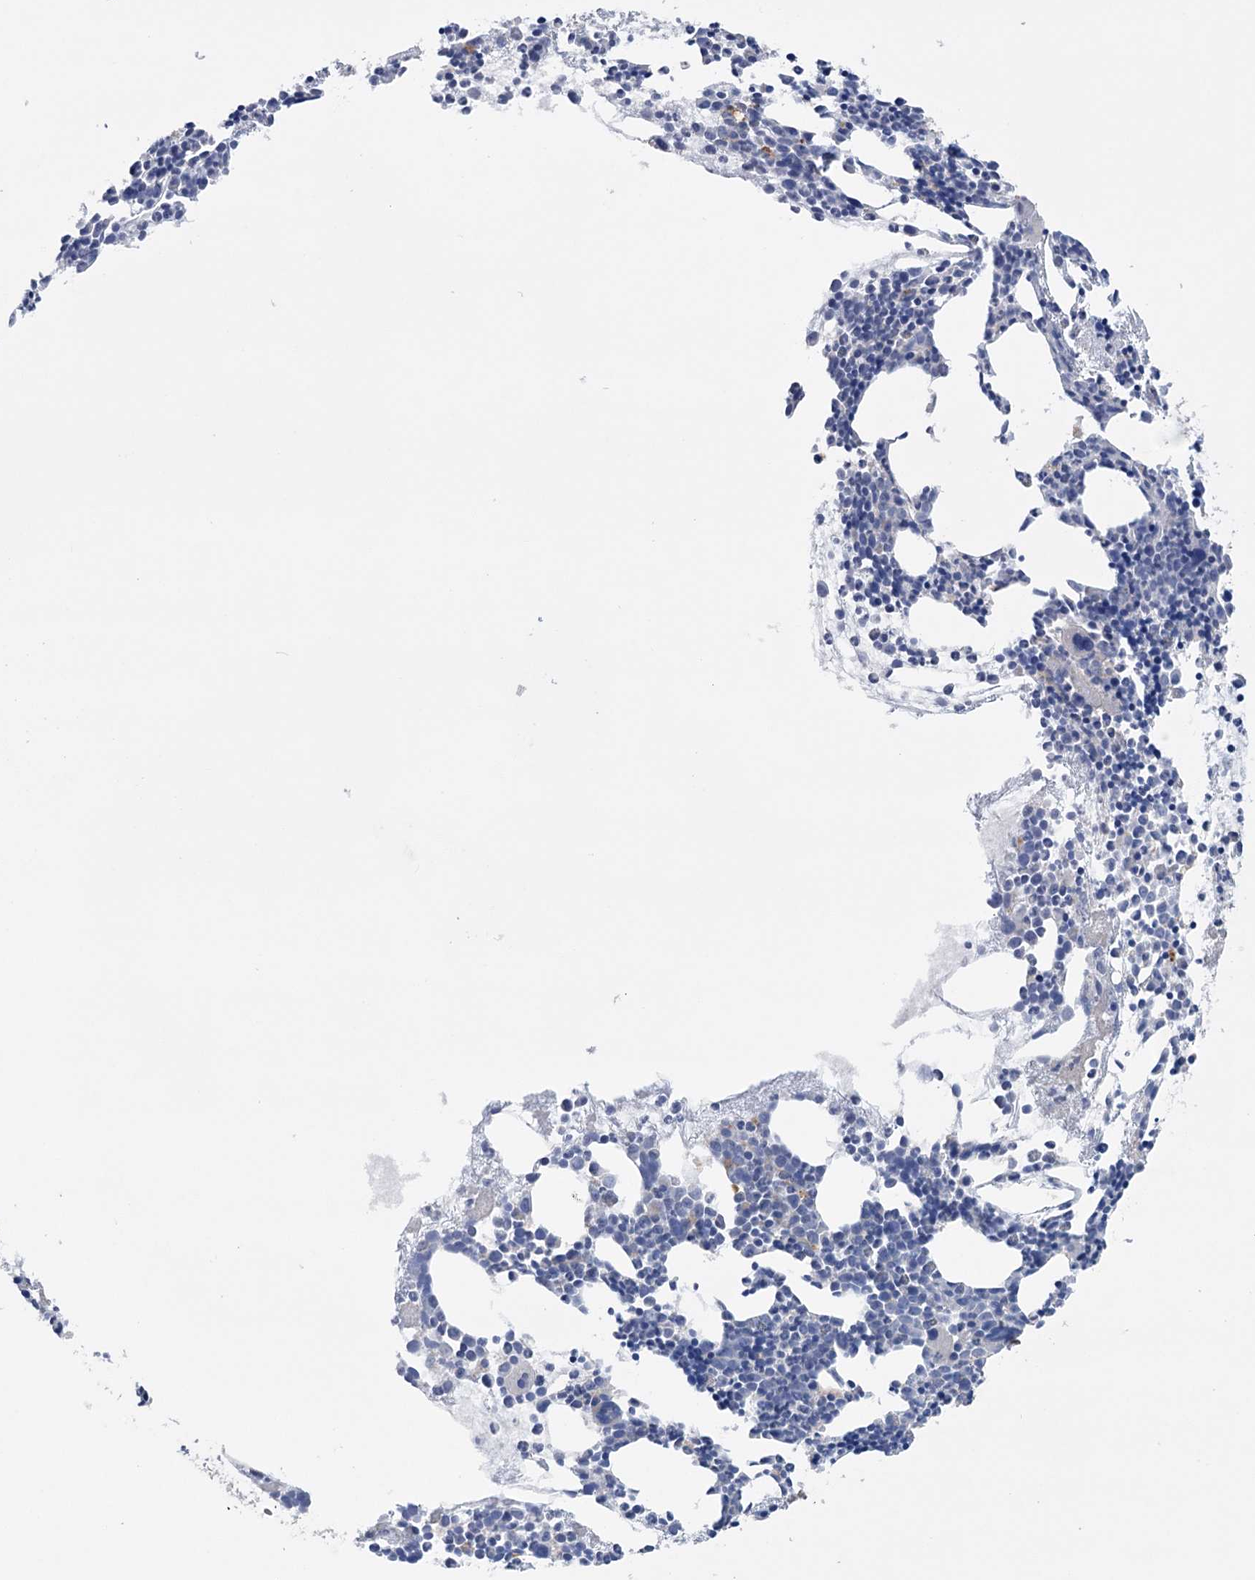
{"staining": {"intensity": "negative", "quantity": "none", "location": "none"}, "tissue": "bone marrow", "cell_type": "Hematopoietic cells", "image_type": "normal", "snomed": [{"axis": "morphology", "description": "Normal tissue, NOS"}, {"axis": "topography", "description": "Bone marrow"}], "caption": "Immunohistochemical staining of normal human bone marrow shows no significant expression in hematopoietic cells. (Brightfield microscopy of DAB immunohistochemistry at high magnification).", "gene": "MTCH2", "patient": {"sex": "female", "age": 89}}